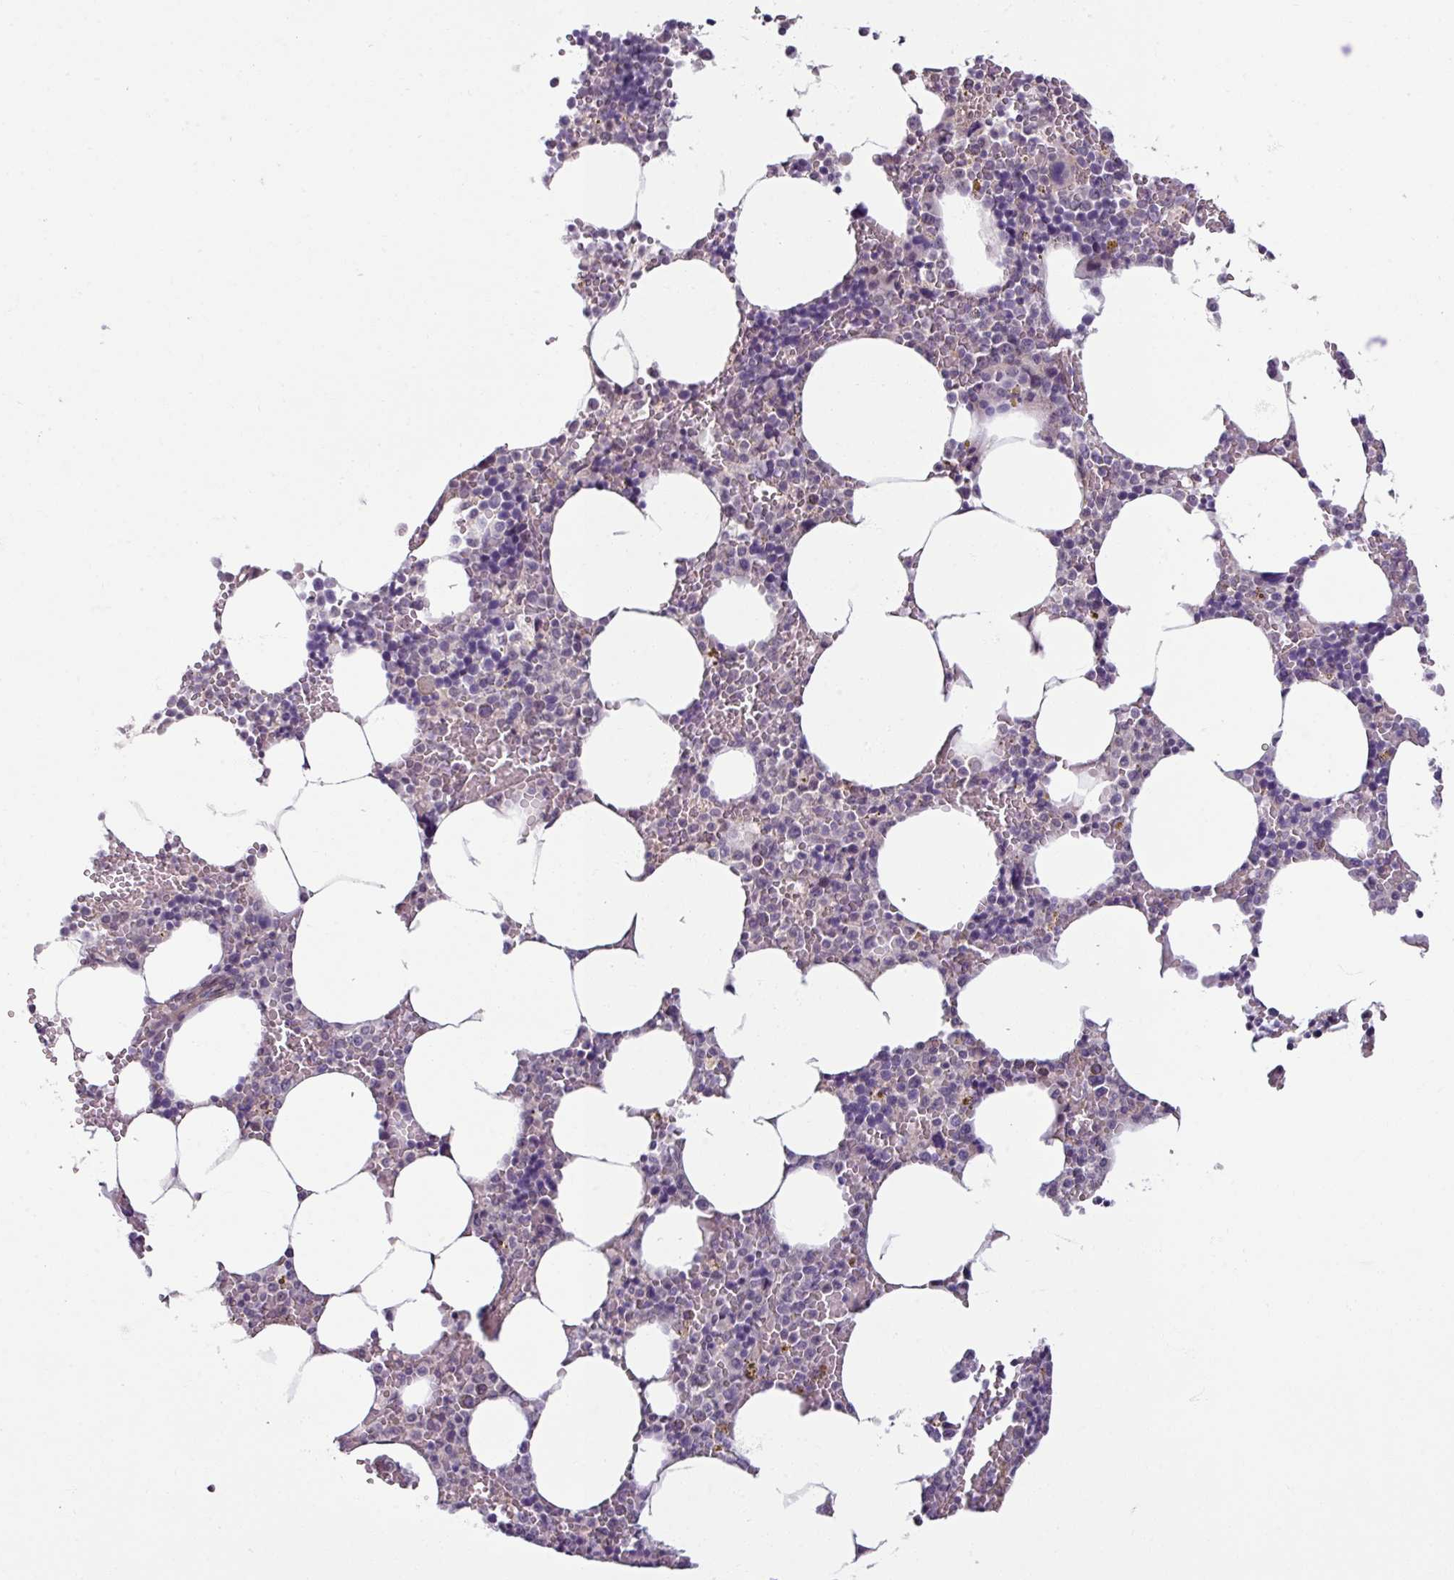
{"staining": {"intensity": "negative", "quantity": "none", "location": "none"}, "tissue": "bone marrow", "cell_type": "Hematopoietic cells", "image_type": "normal", "snomed": [{"axis": "morphology", "description": "Normal tissue, NOS"}, {"axis": "topography", "description": "Bone marrow"}], "caption": "This photomicrograph is of benign bone marrow stained with IHC to label a protein in brown with the nuclei are counter-stained blue. There is no staining in hematopoietic cells. The staining was performed using DAB (3,3'-diaminobenzidine) to visualize the protein expression in brown, while the nuclei were stained in blue with hematoxylin (Magnification: 20x).", "gene": "UVSSA", "patient": {"sex": "male", "age": 70}}